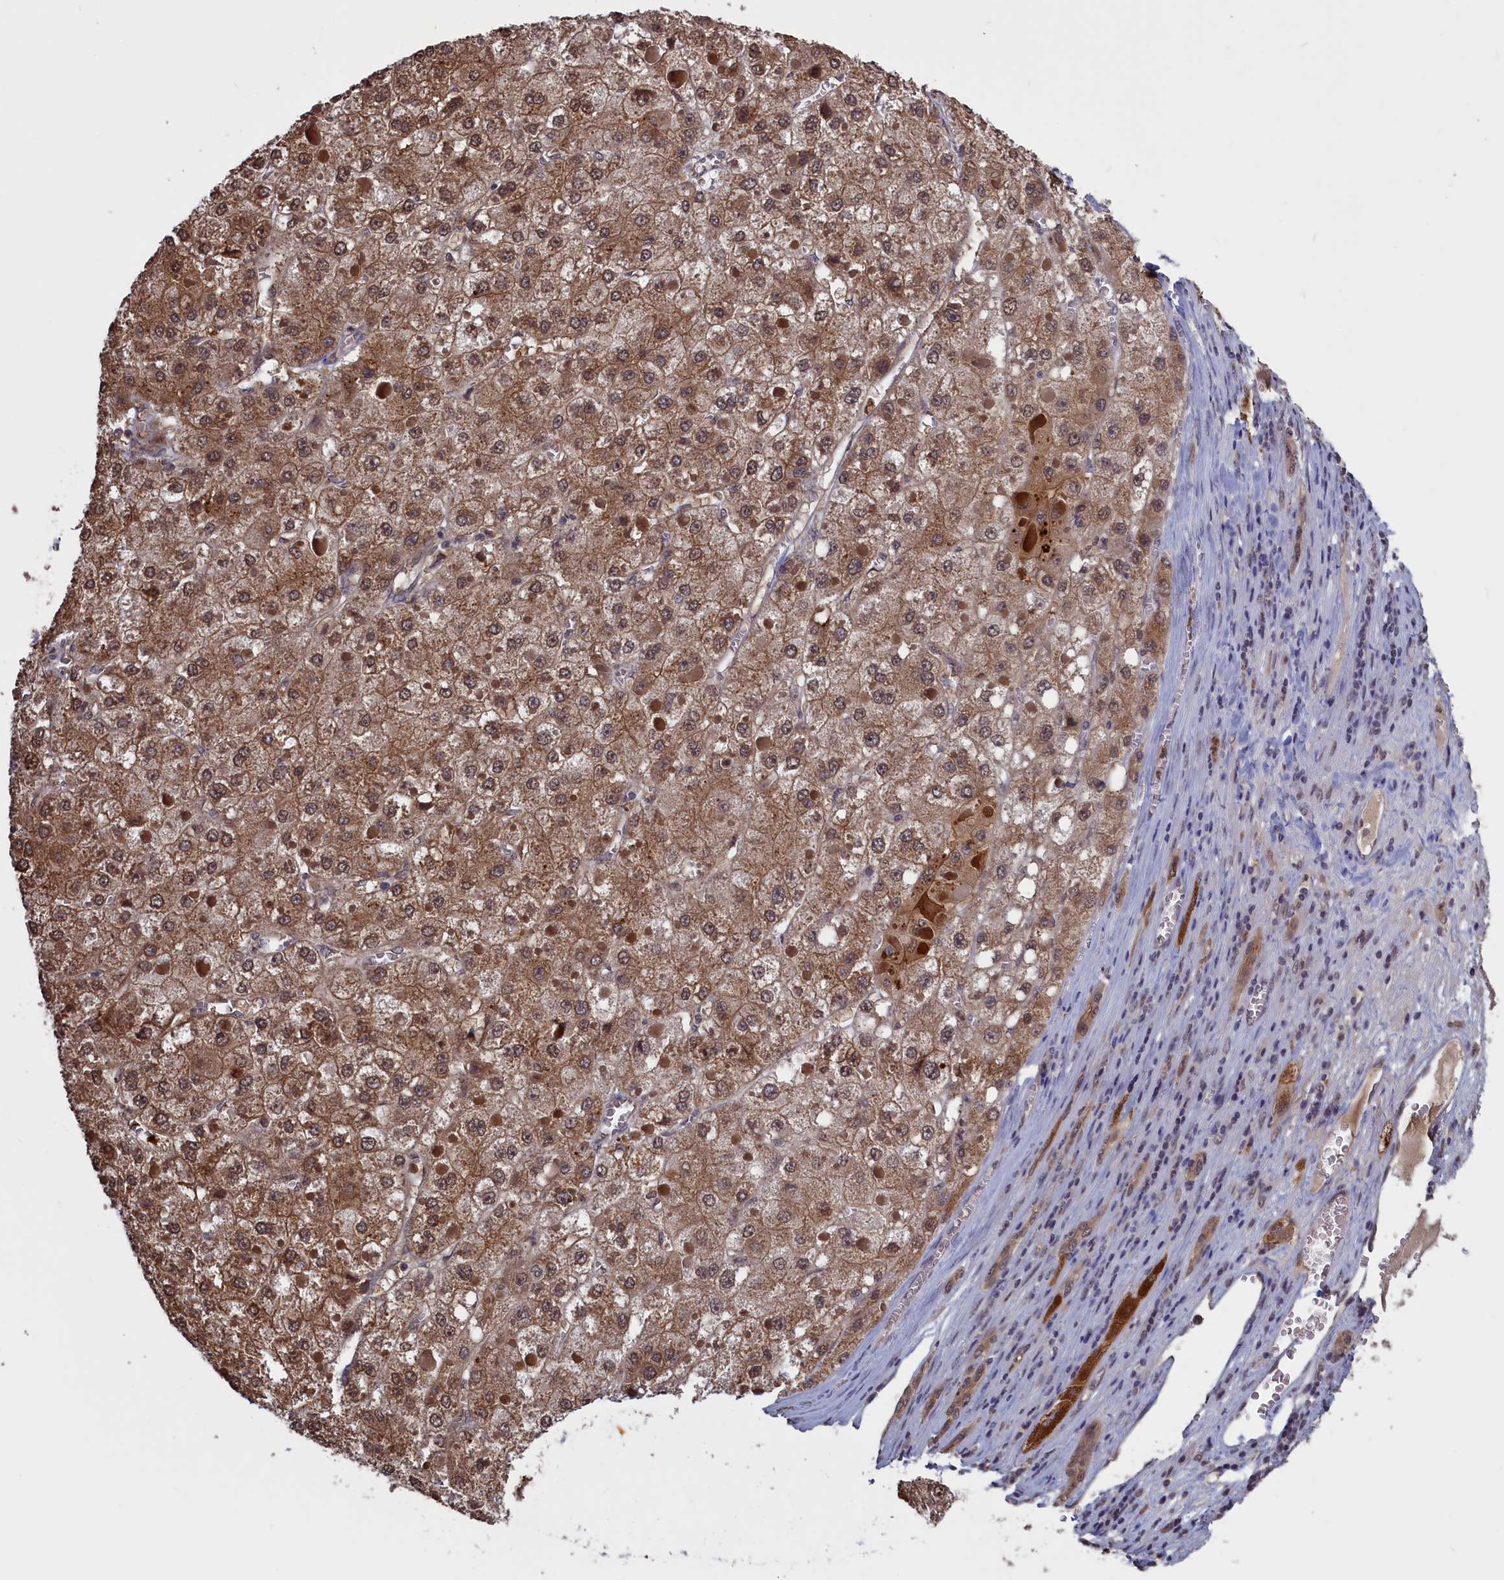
{"staining": {"intensity": "moderate", "quantity": ">75%", "location": "cytoplasmic/membranous"}, "tissue": "liver cancer", "cell_type": "Tumor cells", "image_type": "cancer", "snomed": [{"axis": "morphology", "description": "Carcinoma, Hepatocellular, NOS"}, {"axis": "topography", "description": "Liver"}], "caption": "Immunohistochemical staining of liver cancer shows moderate cytoplasmic/membranous protein expression in about >75% of tumor cells. The protein of interest is shown in brown color, while the nuclei are stained blue.", "gene": "PLP2", "patient": {"sex": "female", "age": 73}}